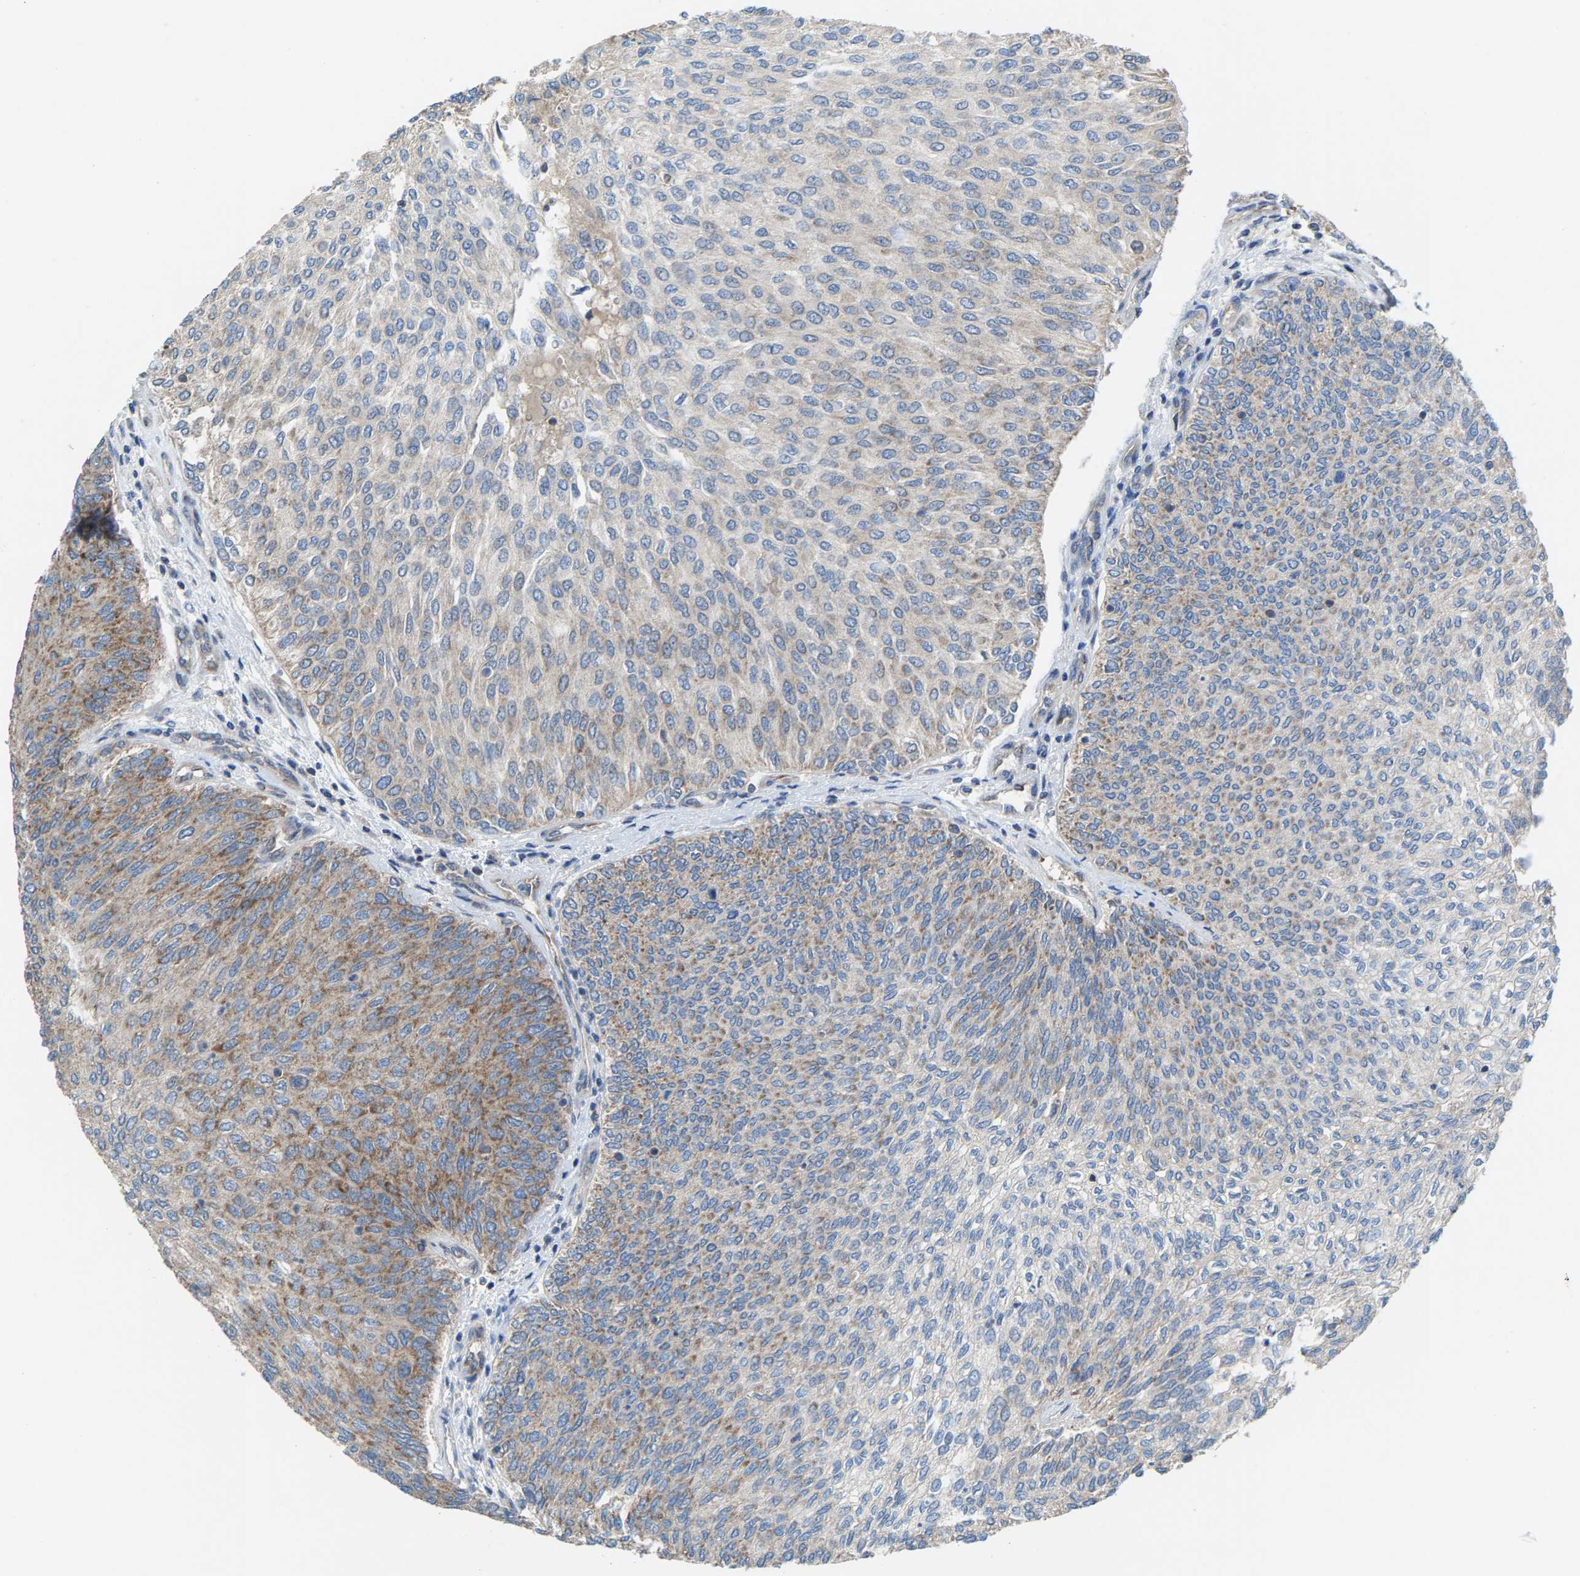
{"staining": {"intensity": "weak", "quantity": "25%-75%", "location": "cytoplasmic/membranous"}, "tissue": "urothelial cancer", "cell_type": "Tumor cells", "image_type": "cancer", "snomed": [{"axis": "morphology", "description": "Urothelial carcinoma, Low grade"}, {"axis": "topography", "description": "Urinary bladder"}], "caption": "Immunohistochemistry (IHC) of human urothelial carcinoma (low-grade) exhibits low levels of weak cytoplasmic/membranous expression in about 25%-75% of tumor cells.", "gene": "MRM1", "patient": {"sex": "female", "age": 79}}